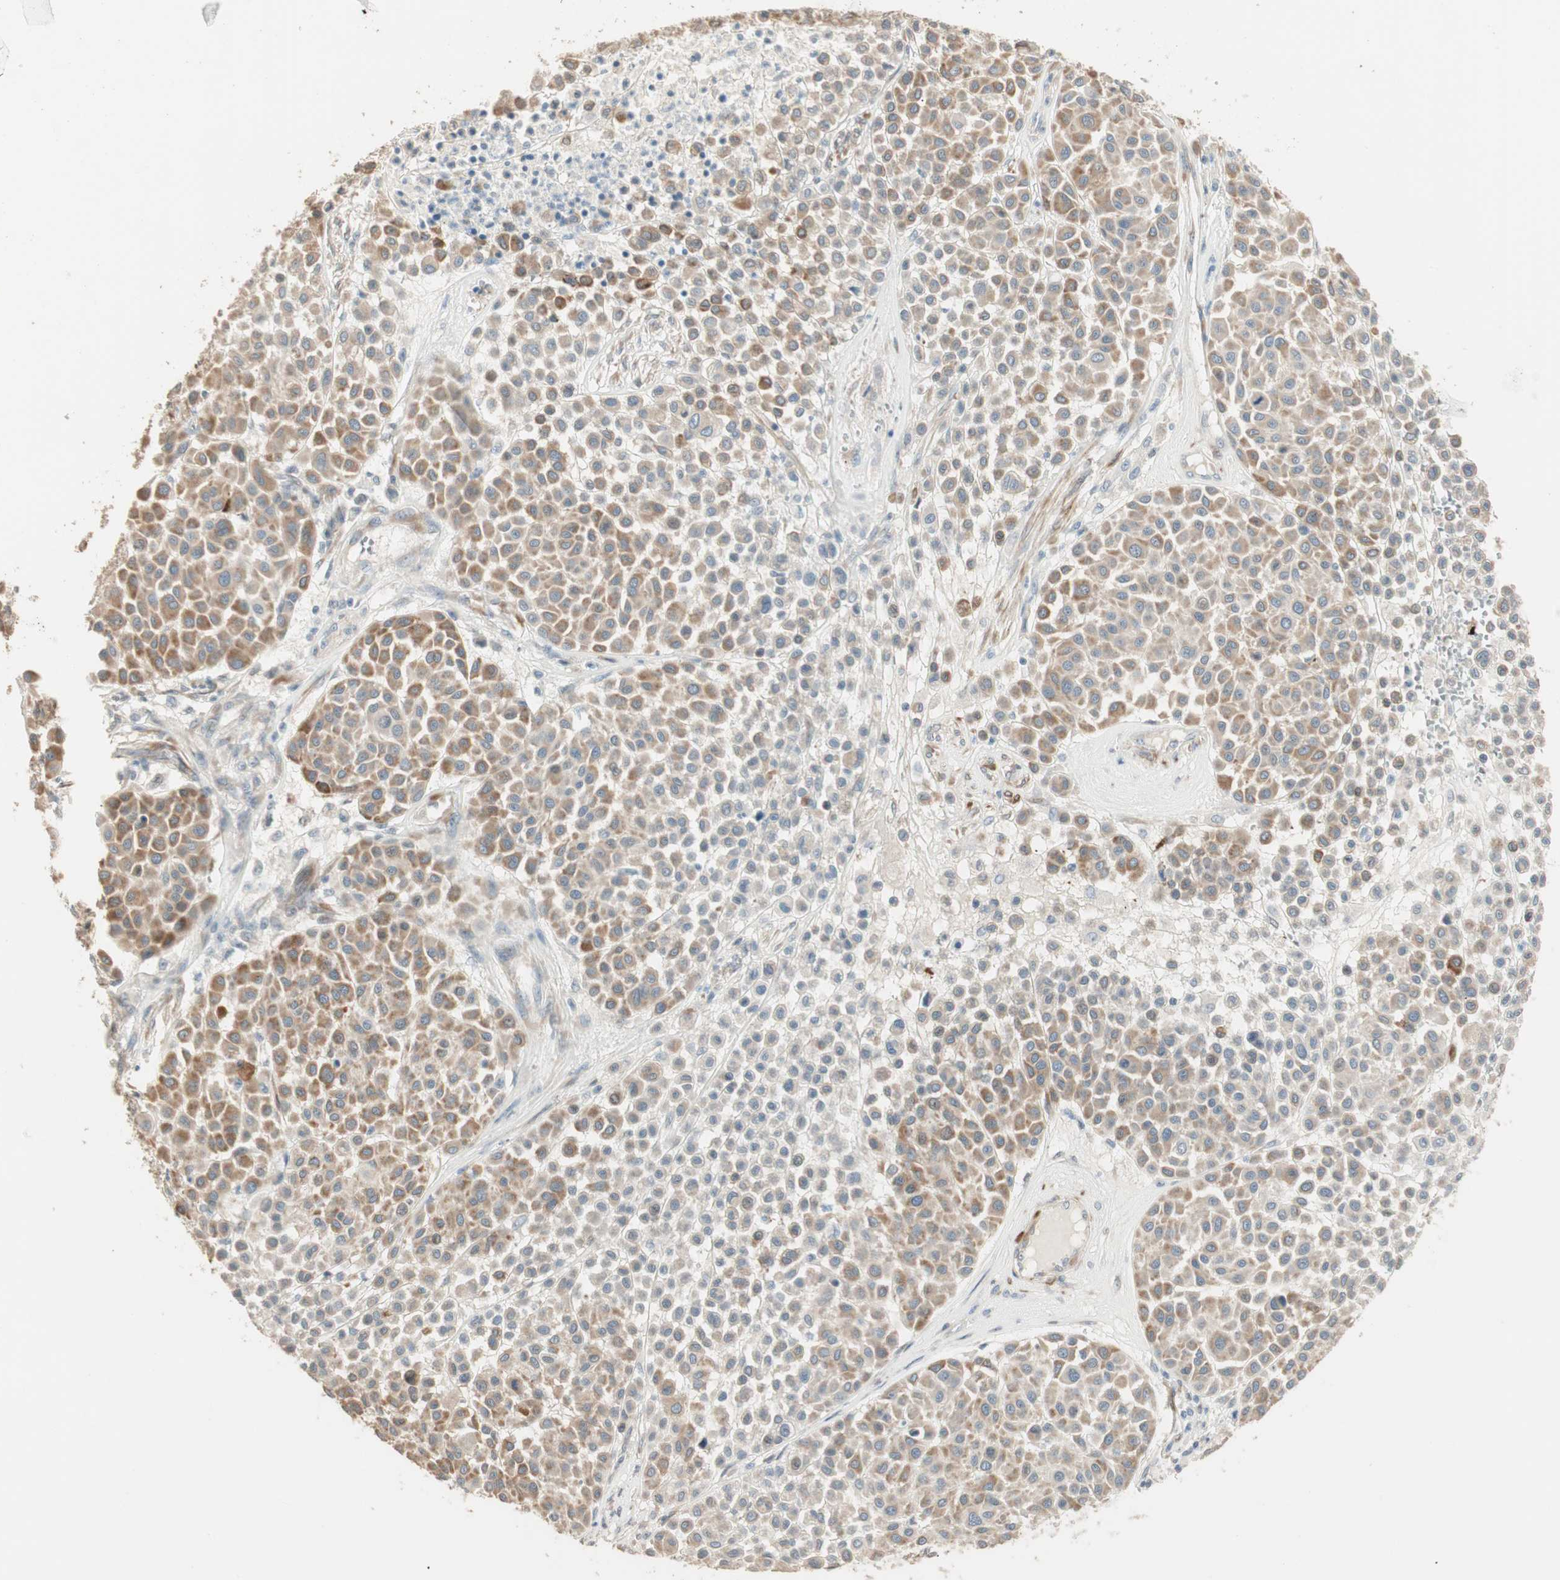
{"staining": {"intensity": "moderate", "quantity": ">75%", "location": "cytoplasmic/membranous"}, "tissue": "melanoma", "cell_type": "Tumor cells", "image_type": "cancer", "snomed": [{"axis": "morphology", "description": "Malignant melanoma, Metastatic site"}, {"axis": "topography", "description": "Soft tissue"}], "caption": "DAB (3,3'-diaminobenzidine) immunohistochemical staining of human malignant melanoma (metastatic site) reveals moderate cytoplasmic/membranous protein staining in approximately >75% of tumor cells.", "gene": "TASOR", "patient": {"sex": "male", "age": 41}}